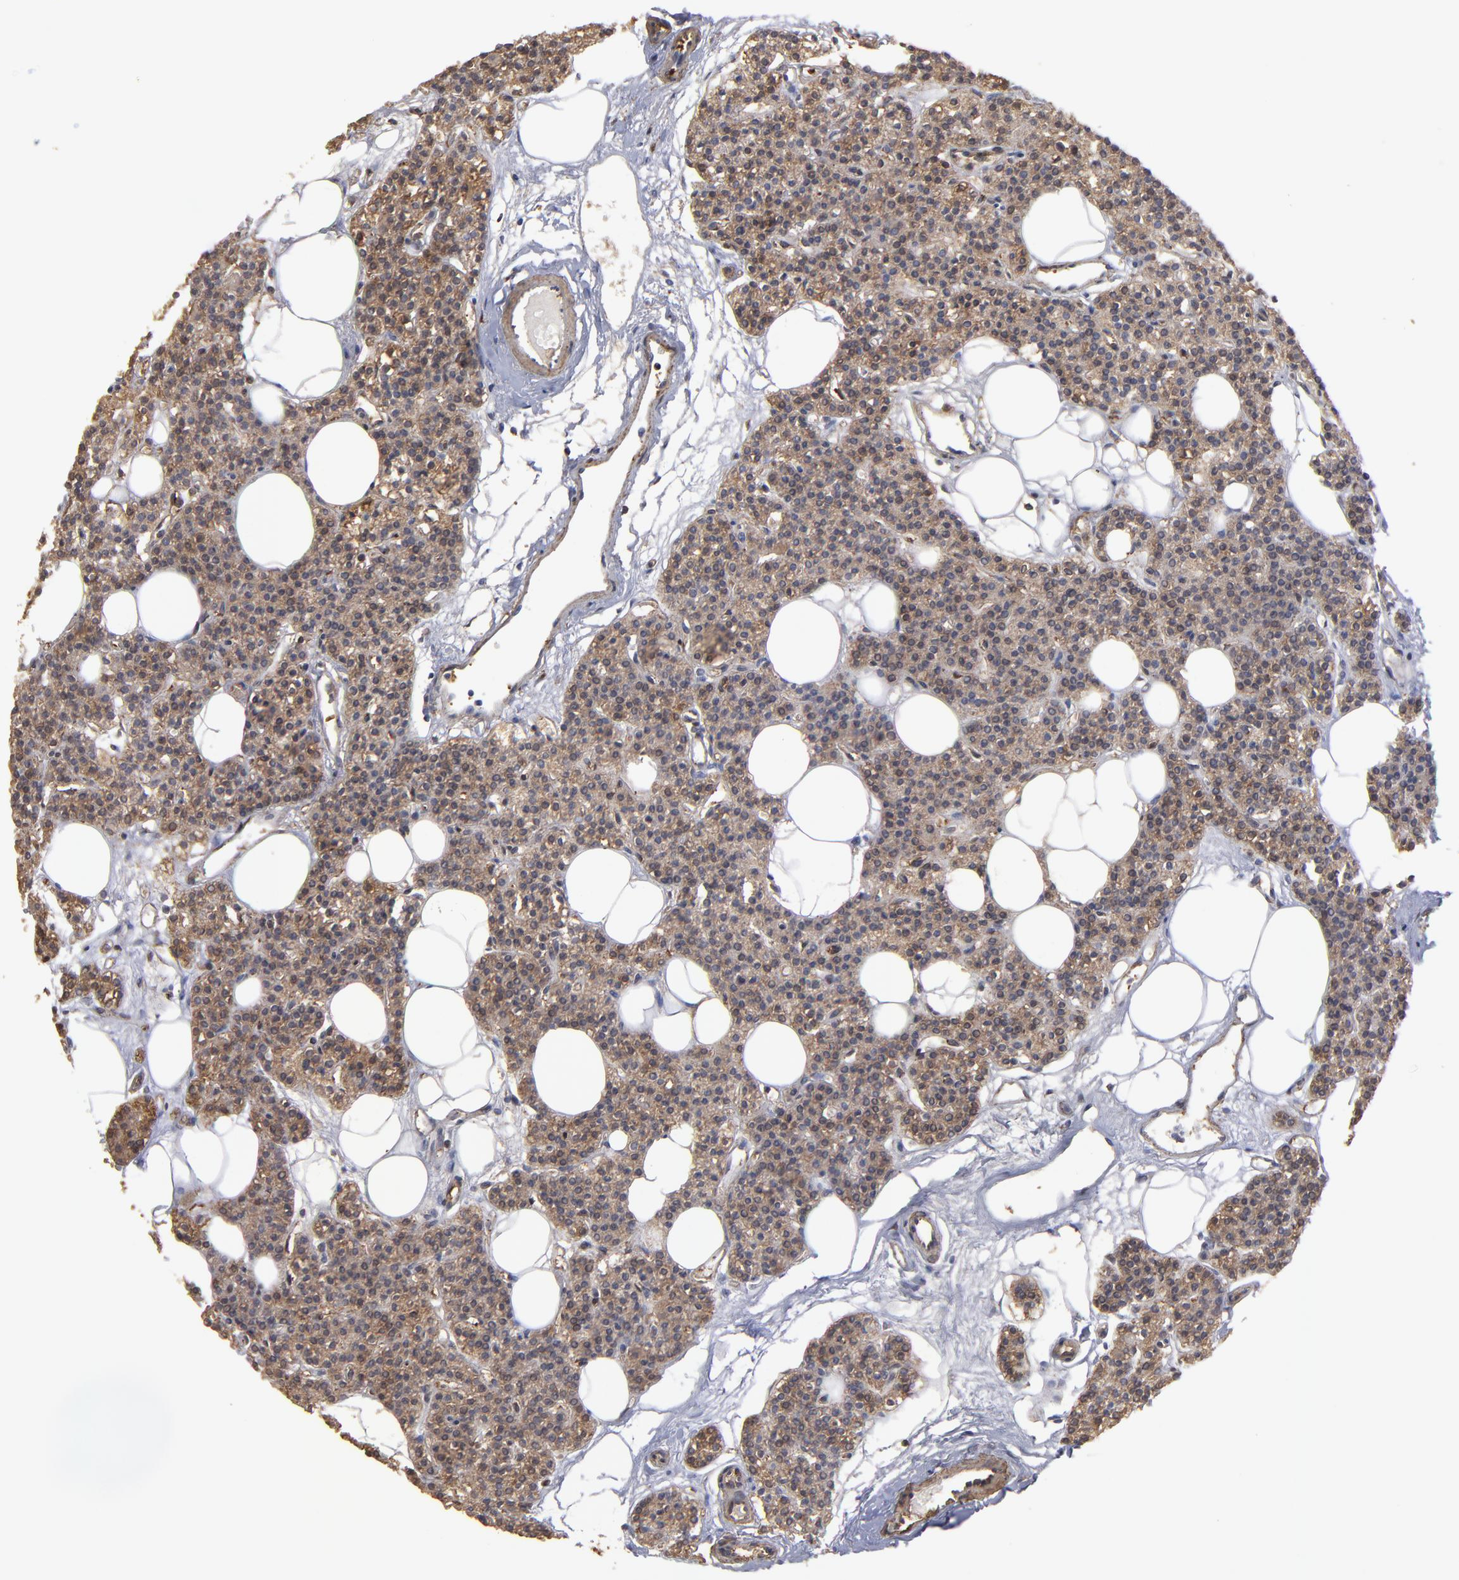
{"staining": {"intensity": "weak", "quantity": ">75%", "location": "cytoplasmic/membranous"}, "tissue": "parathyroid gland", "cell_type": "Glandular cells", "image_type": "normal", "snomed": [{"axis": "morphology", "description": "Normal tissue, NOS"}, {"axis": "topography", "description": "Parathyroid gland"}], "caption": "A high-resolution image shows immunohistochemistry staining of normal parathyroid gland, which displays weak cytoplasmic/membranous positivity in about >75% of glandular cells.", "gene": "ACTN4", "patient": {"sex": "male", "age": 24}}